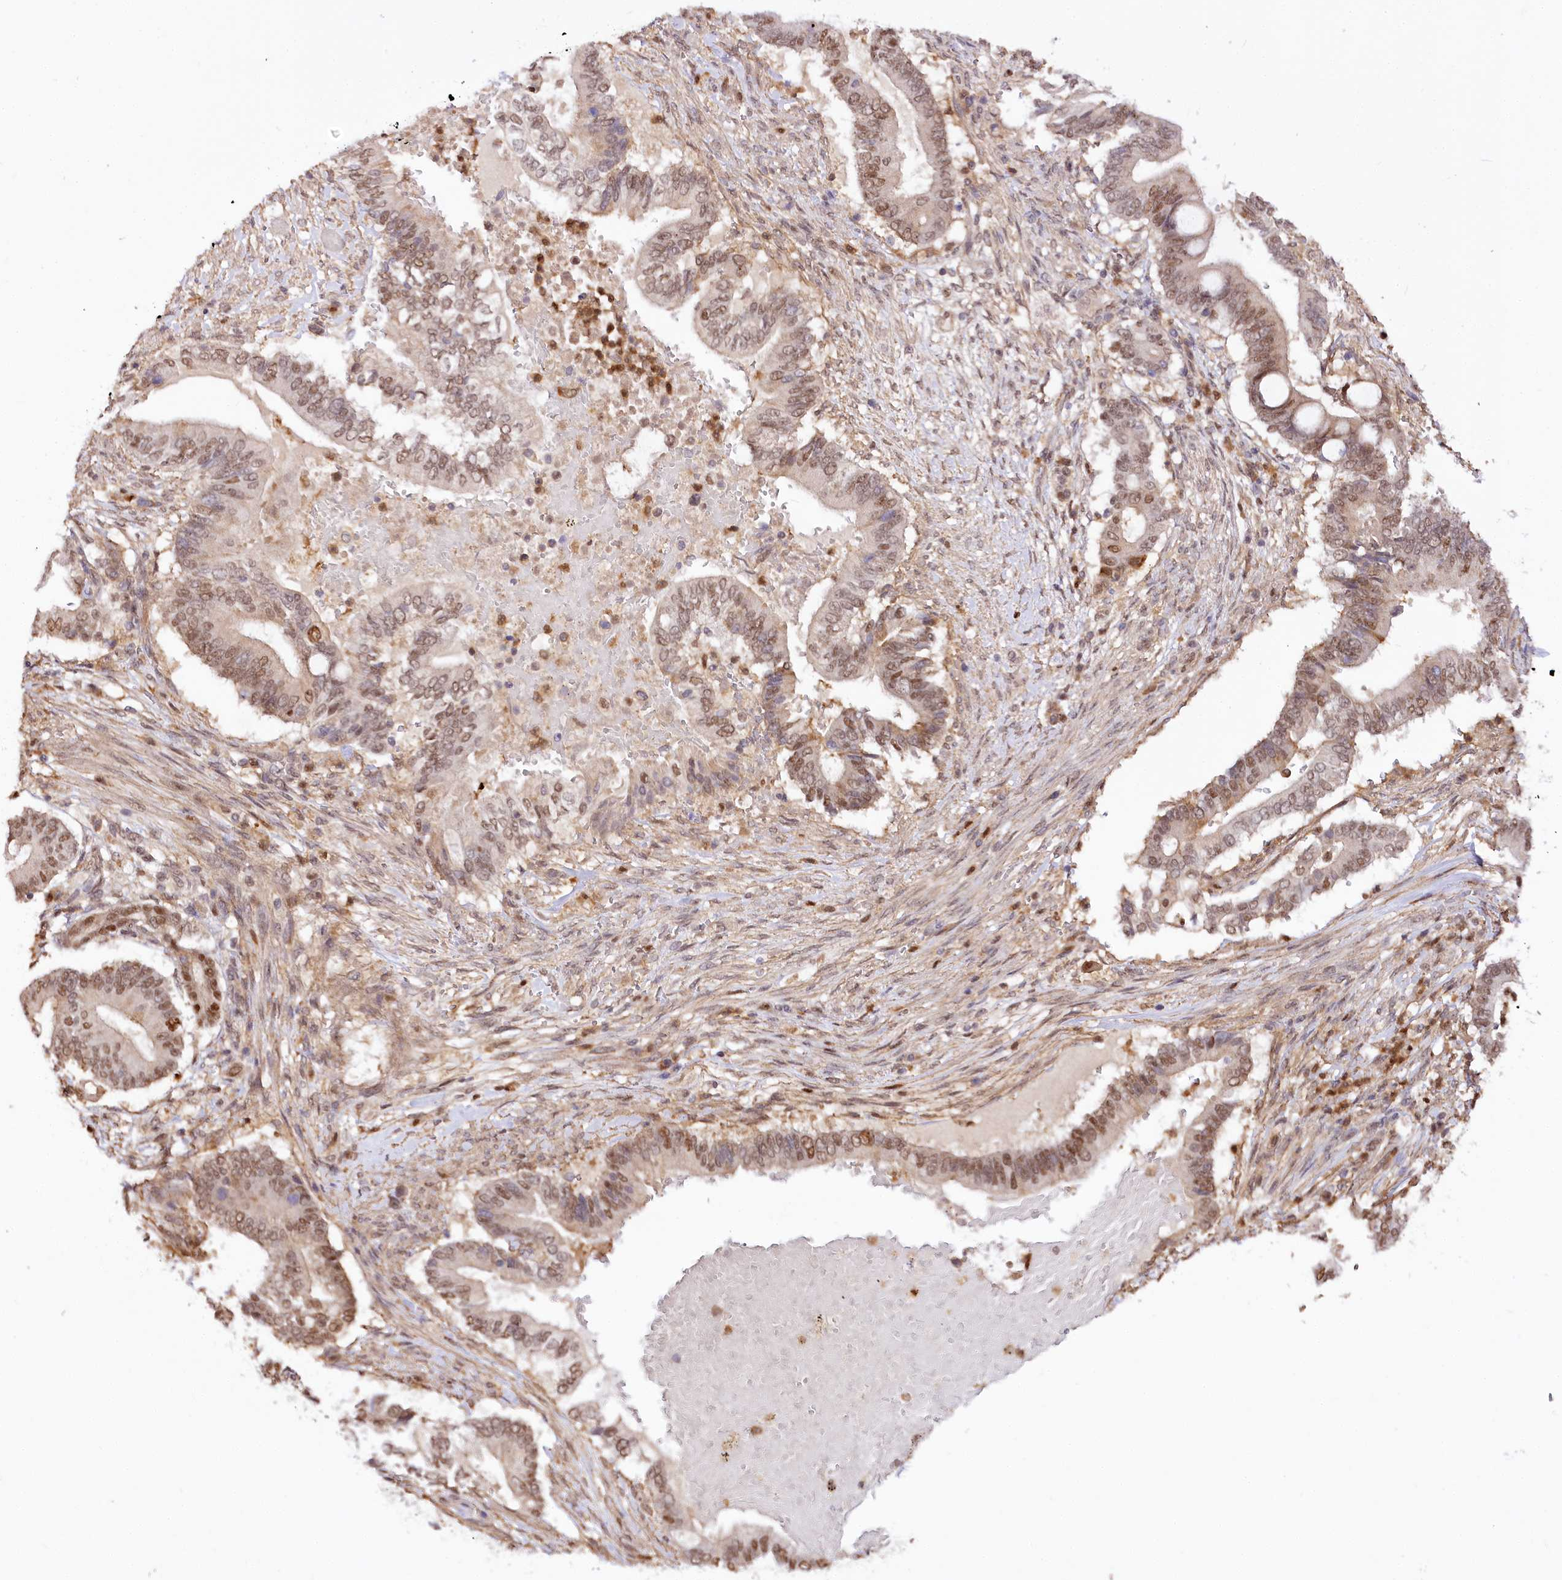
{"staining": {"intensity": "moderate", "quantity": ">75%", "location": "nuclear"}, "tissue": "pancreatic cancer", "cell_type": "Tumor cells", "image_type": "cancer", "snomed": [{"axis": "morphology", "description": "Adenocarcinoma, NOS"}, {"axis": "topography", "description": "Pancreas"}], "caption": "The photomicrograph demonstrates staining of pancreatic adenocarcinoma, revealing moderate nuclear protein staining (brown color) within tumor cells. Nuclei are stained in blue.", "gene": "GNL3L", "patient": {"sex": "male", "age": 68}}